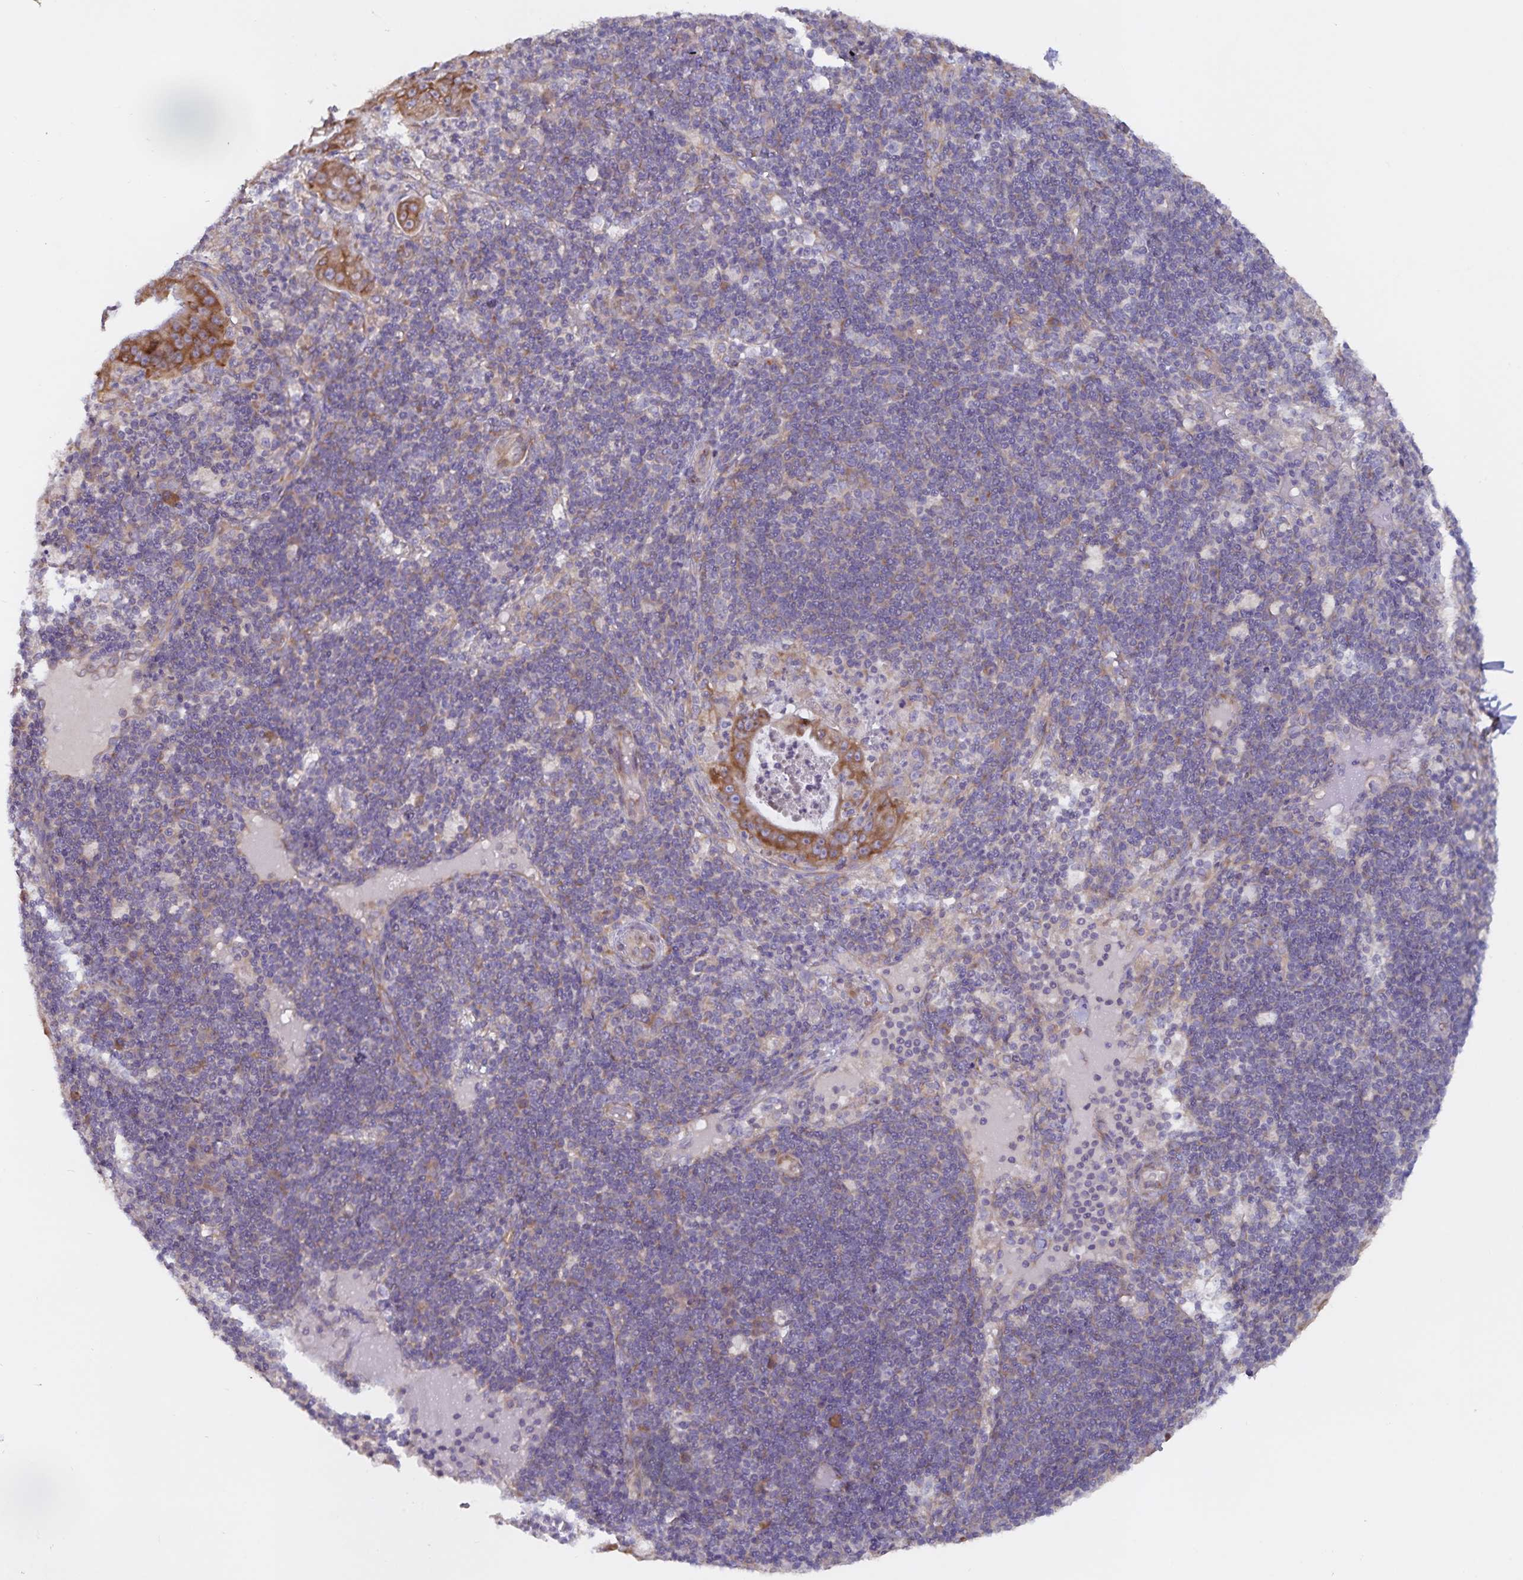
{"staining": {"intensity": "strong", "quantity": ">75%", "location": "cytoplasmic/membranous"}, "tissue": "pancreatic cancer", "cell_type": "Tumor cells", "image_type": "cancer", "snomed": [{"axis": "morphology", "description": "Adenocarcinoma, NOS"}, {"axis": "topography", "description": "Pancreas"}], "caption": "Immunohistochemistry (IHC) (DAB) staining of human adenocarcinoma (pancreatic) shows strong cytoplasmic/membranous protein positivity in about >75% of tumor cells. The protein is stained brown, and the nuclei are stained in blue (DAB IHC with brightfield microscopy, high magnification).", "gene": "FAM120A", "patient": {"sex": "male", "age": 71}}